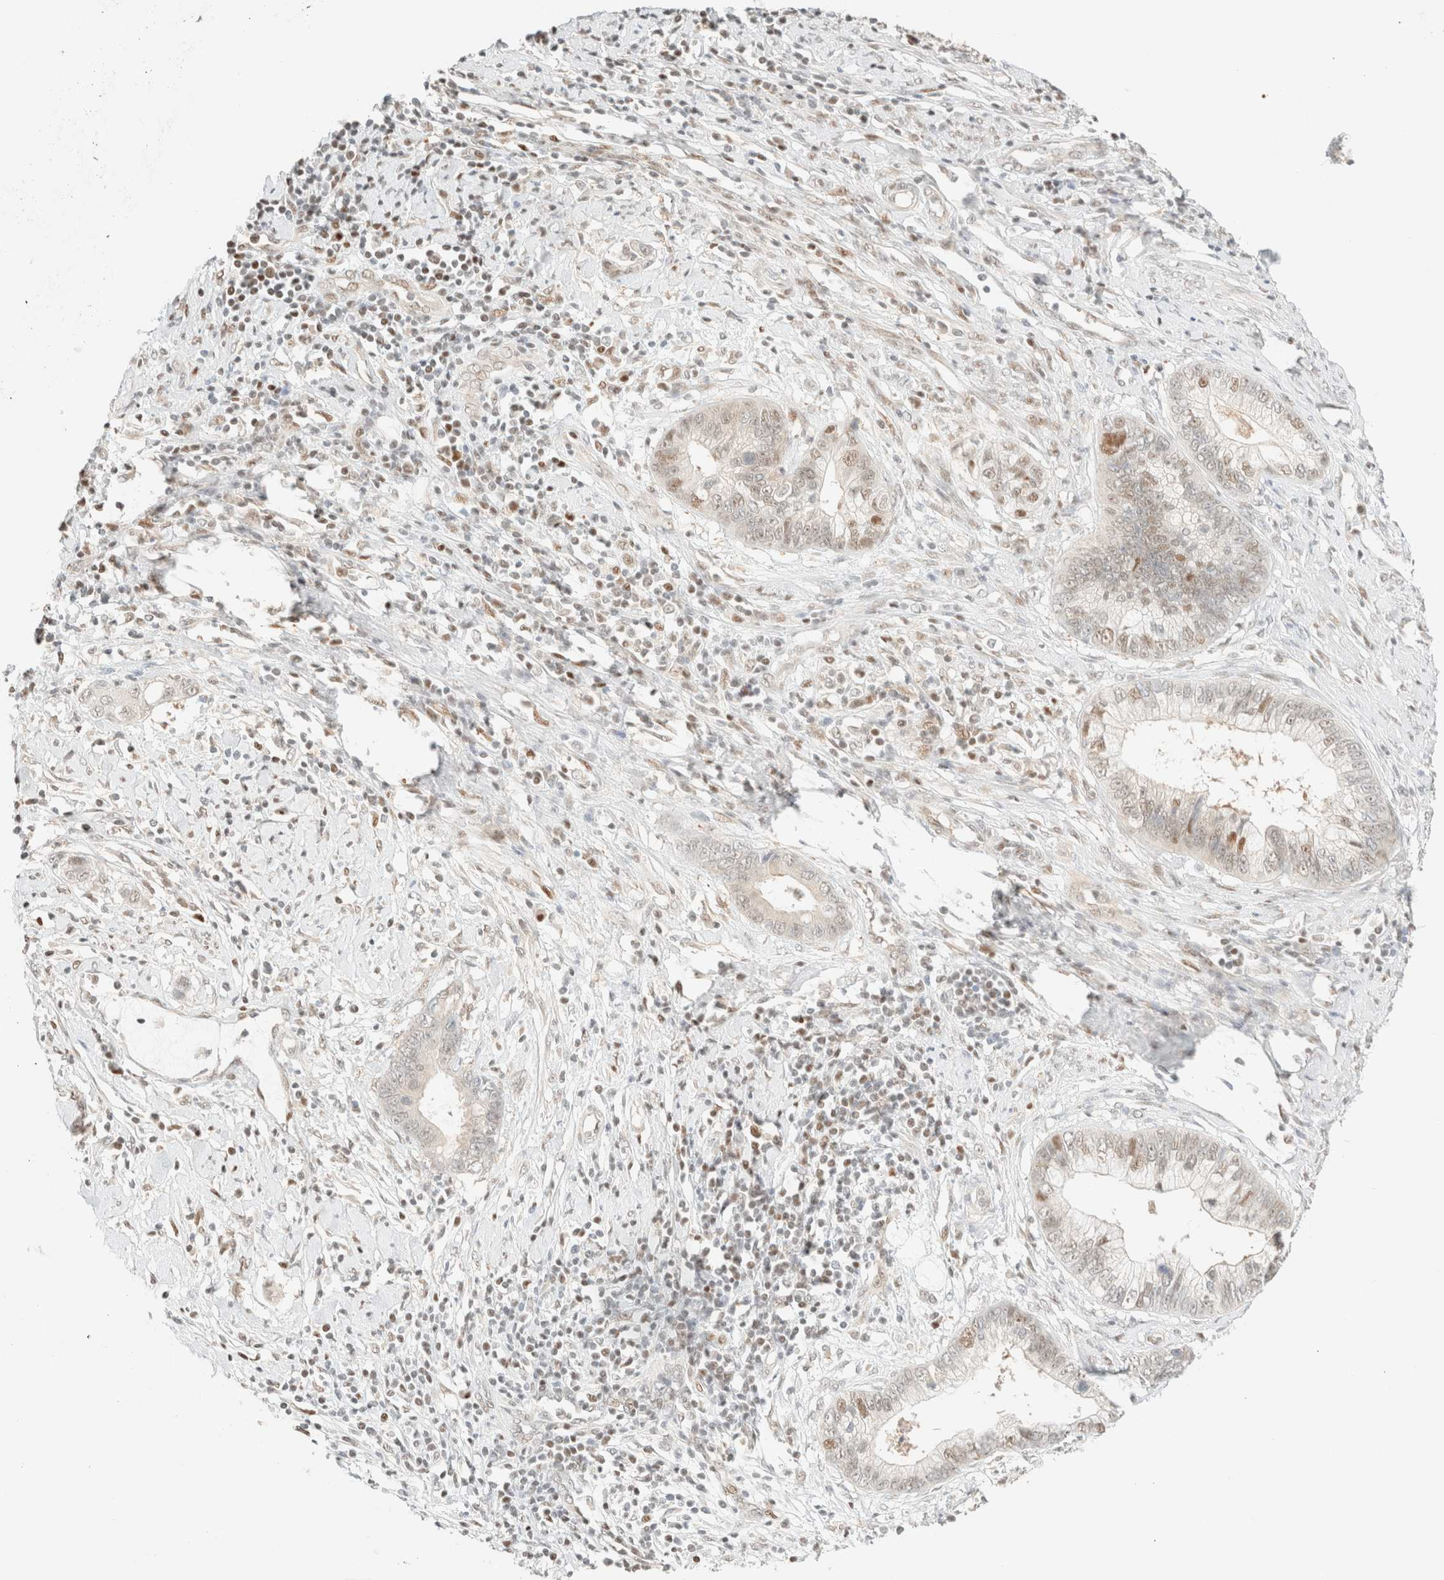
{"staining": {"intensity": "weak", "quantity": "<25%", "location": "nuclear"}, "tissue": "cervical cancer", "cell_type": "Tumor cells", "image_type": "cancer", "snomed": [{"axis": "morphology", "description": "Adenocarcinoma, NOS"}, {"axis": "topography", "description": "Cervix"}], "caption": "This image is of adenocarcinoma (cervical) stained with immunohistochemistry (IHC) to label a protein in brown with the nuclei are counter-stained blue. There is no staining in tumor cells.", "gene": "TSR1", "patient": {"sex": "female", "age": 44}}